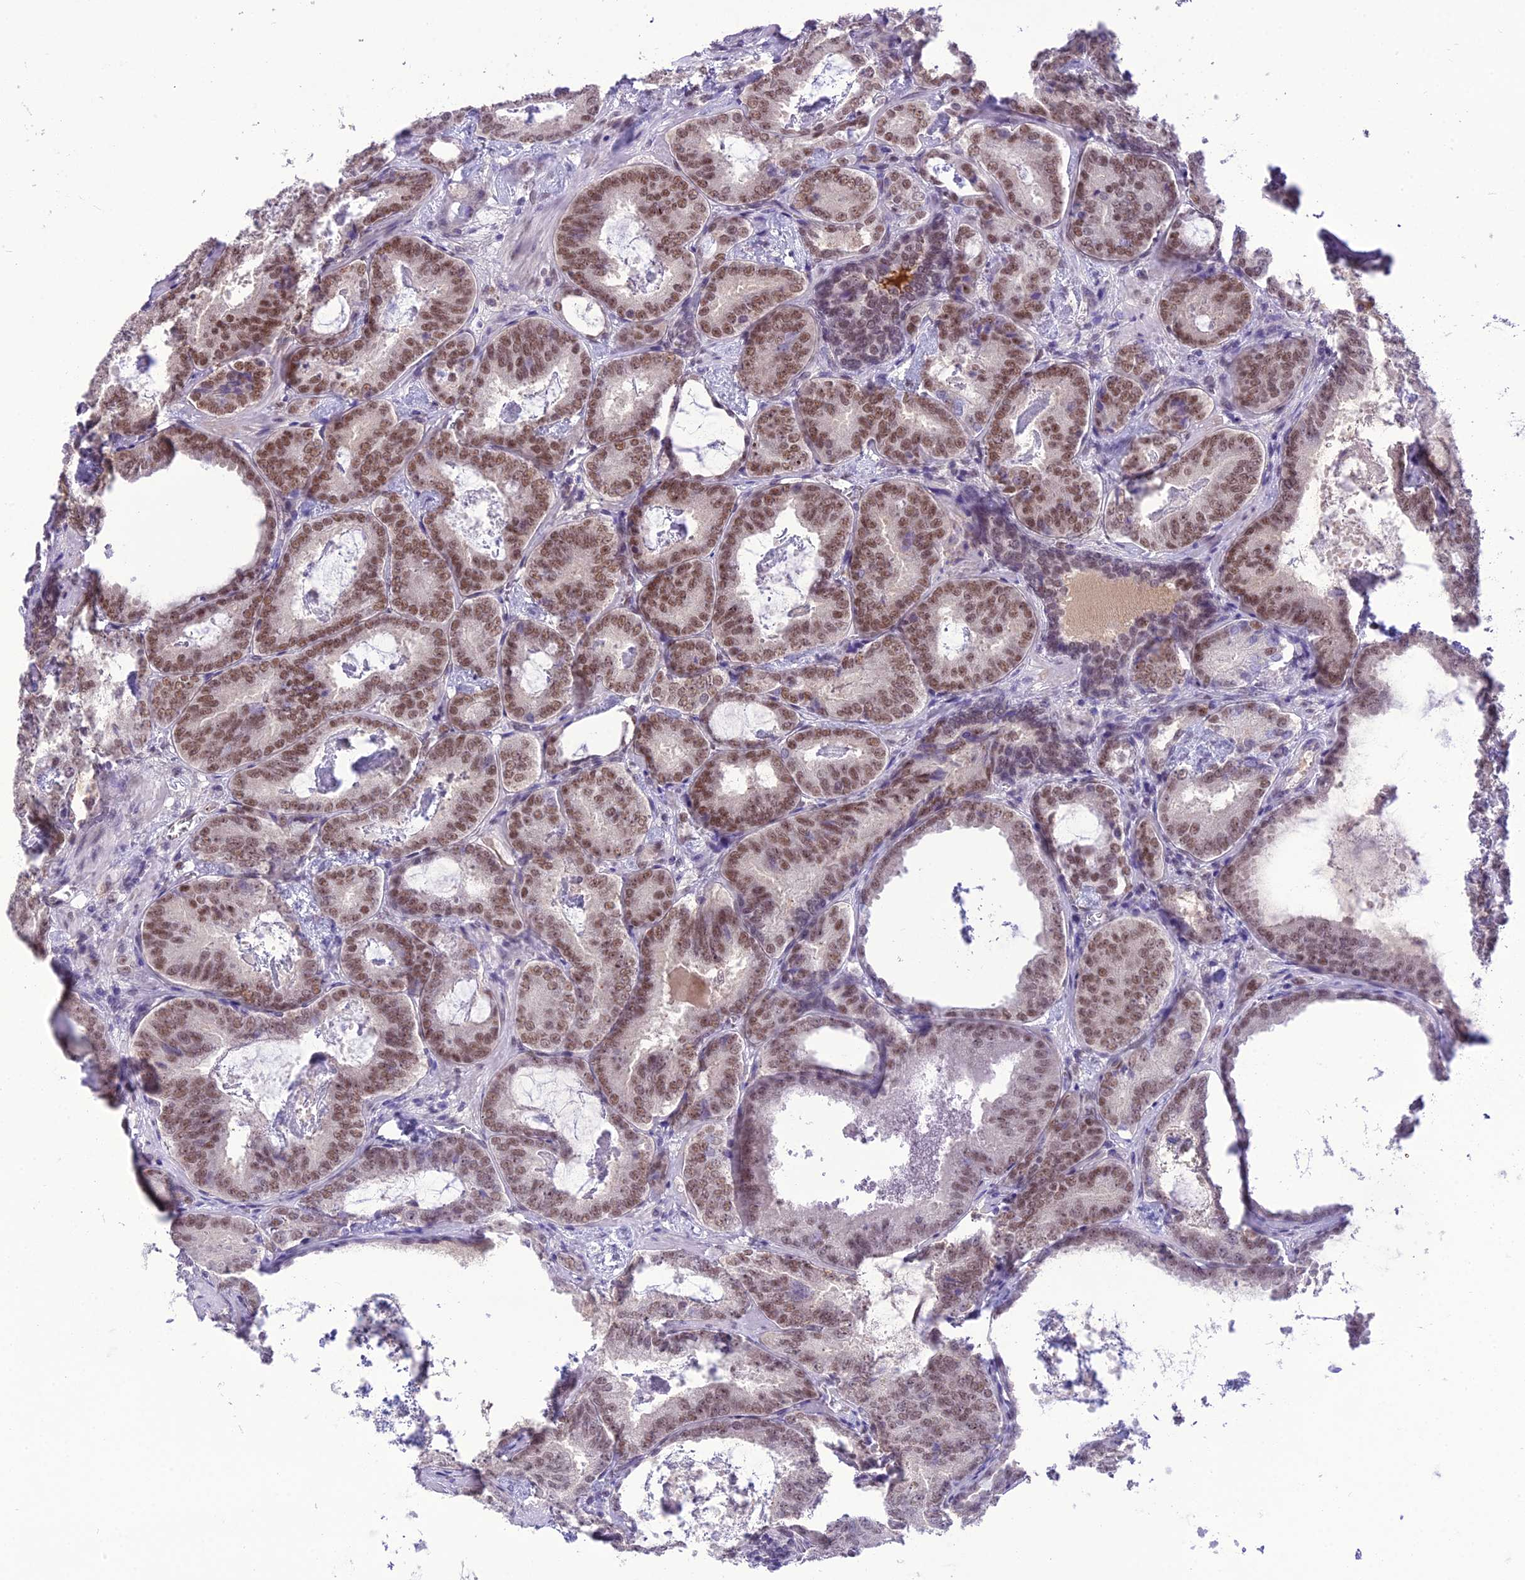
{"staining": {"intensity": "moderate", "quantity": ">75%", "location": "nuclear"}, "tissue": "prostate cancer", "cell_type": "Tumor cells", "image_type": "cancer", "snomed": [{"axis": "morphology", "description": "Adenocarcinoma, Low grade"}, {"axis": "topography", "description": "Prostate"}], "caption": "Immunohistochemical staining of adenocarcinoma (low-grade) (prostate) displays moderate nuclear protein staining in about >75% of tumor cells.", "gene": "SH3RF3", "patient": {"sex": "male", "age": 60}}